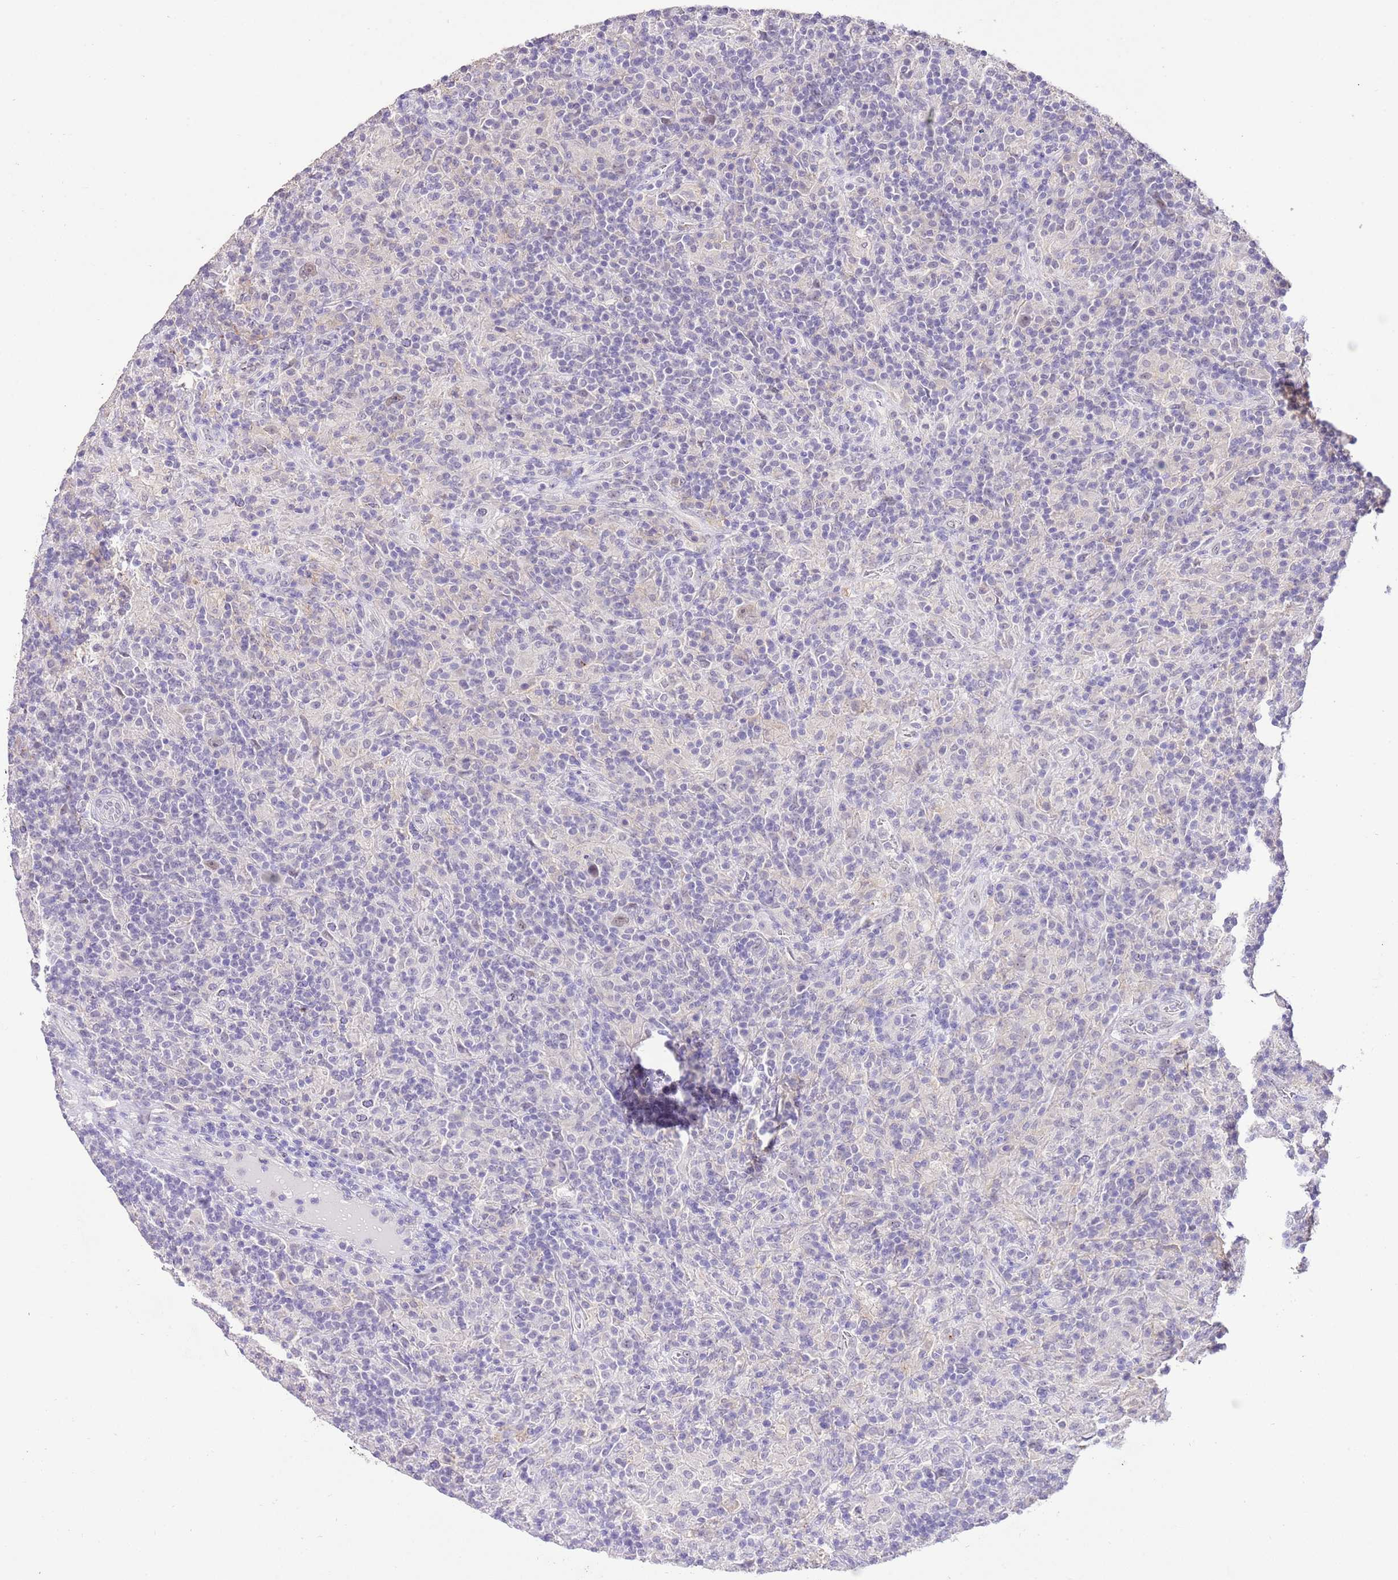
{"staining": {"intensity": "weak", "quantity": ">75%", "location": "nuclear"}, "tissue": "lymphoma", "cell_type": "Tumor cells", "image_type": "cancer", "snomed": [{"axis": "morphology", "description": "Hodgkin's disease, NOS"}, {"axis": "topography", "description": "Lymph node"}], "caption": "The image displays a brown stain indicating the presence of a protein in the nuclear of tumor cells in Hodgkin's disease.", "gene": "IZUMO4", "patient": {"sex": "male", "age": 70}}